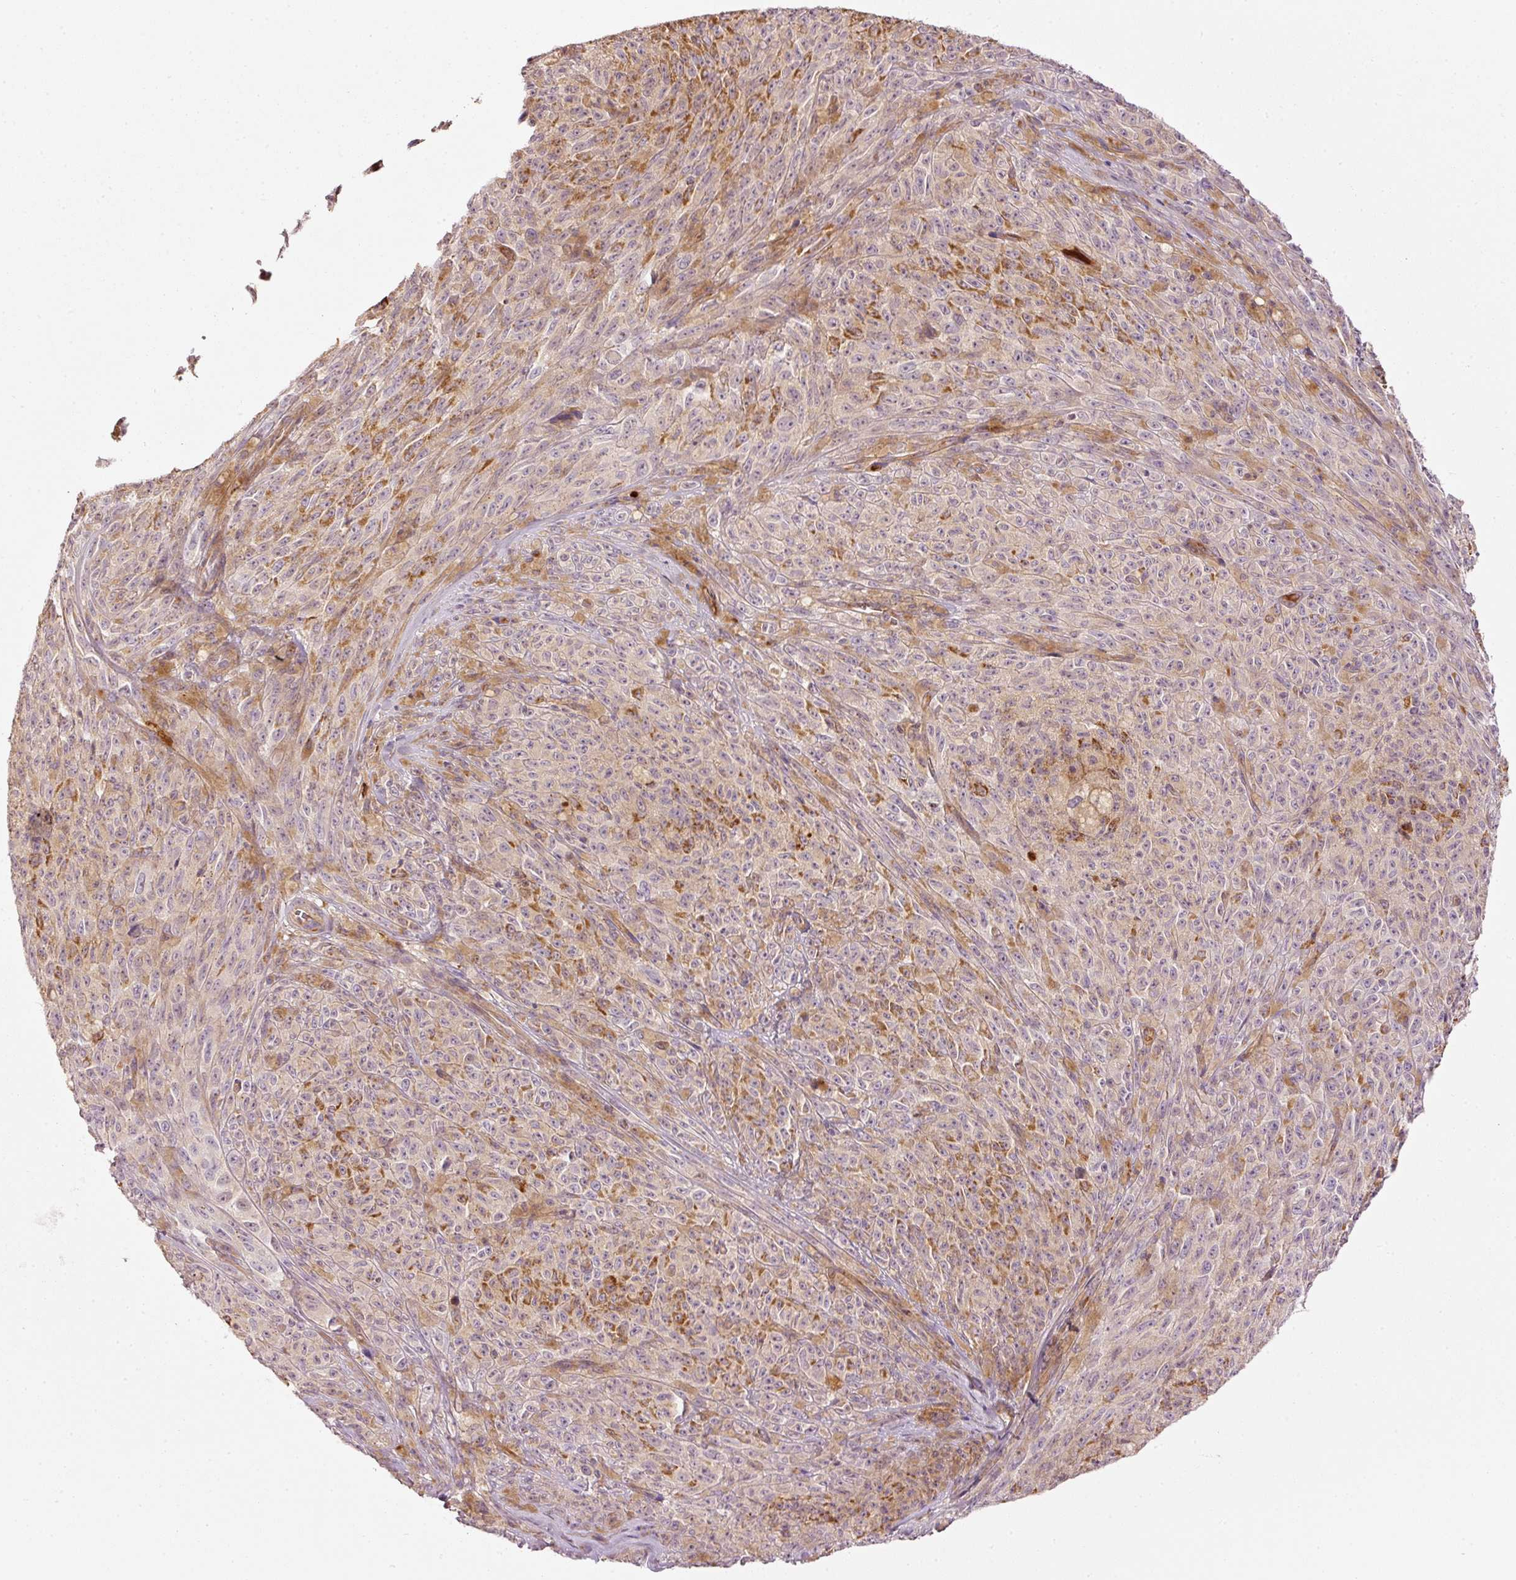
{"staining": {"intensity": "moderate", "quantity": "25%-75%", "location": "cytoplasmic/membranous"}, "tissue": "melanoma", "cell_type": "Tumor cells", "image_type": "cancer", "snomed": [{"axis": "morphology", "description": "Malignant melanoma, NOS"}, {"axis": "topography", "description": "Skin"}], "caption": "A high-resolution photomicrograph shows immunohistochemistry staining of melanoma, which displays moderate cytoplasmic/membranous staining in approximately 25%-75% of tumor cells.", "gene": "SERPING1", "patient": {"sex": "female", "age": 82}}